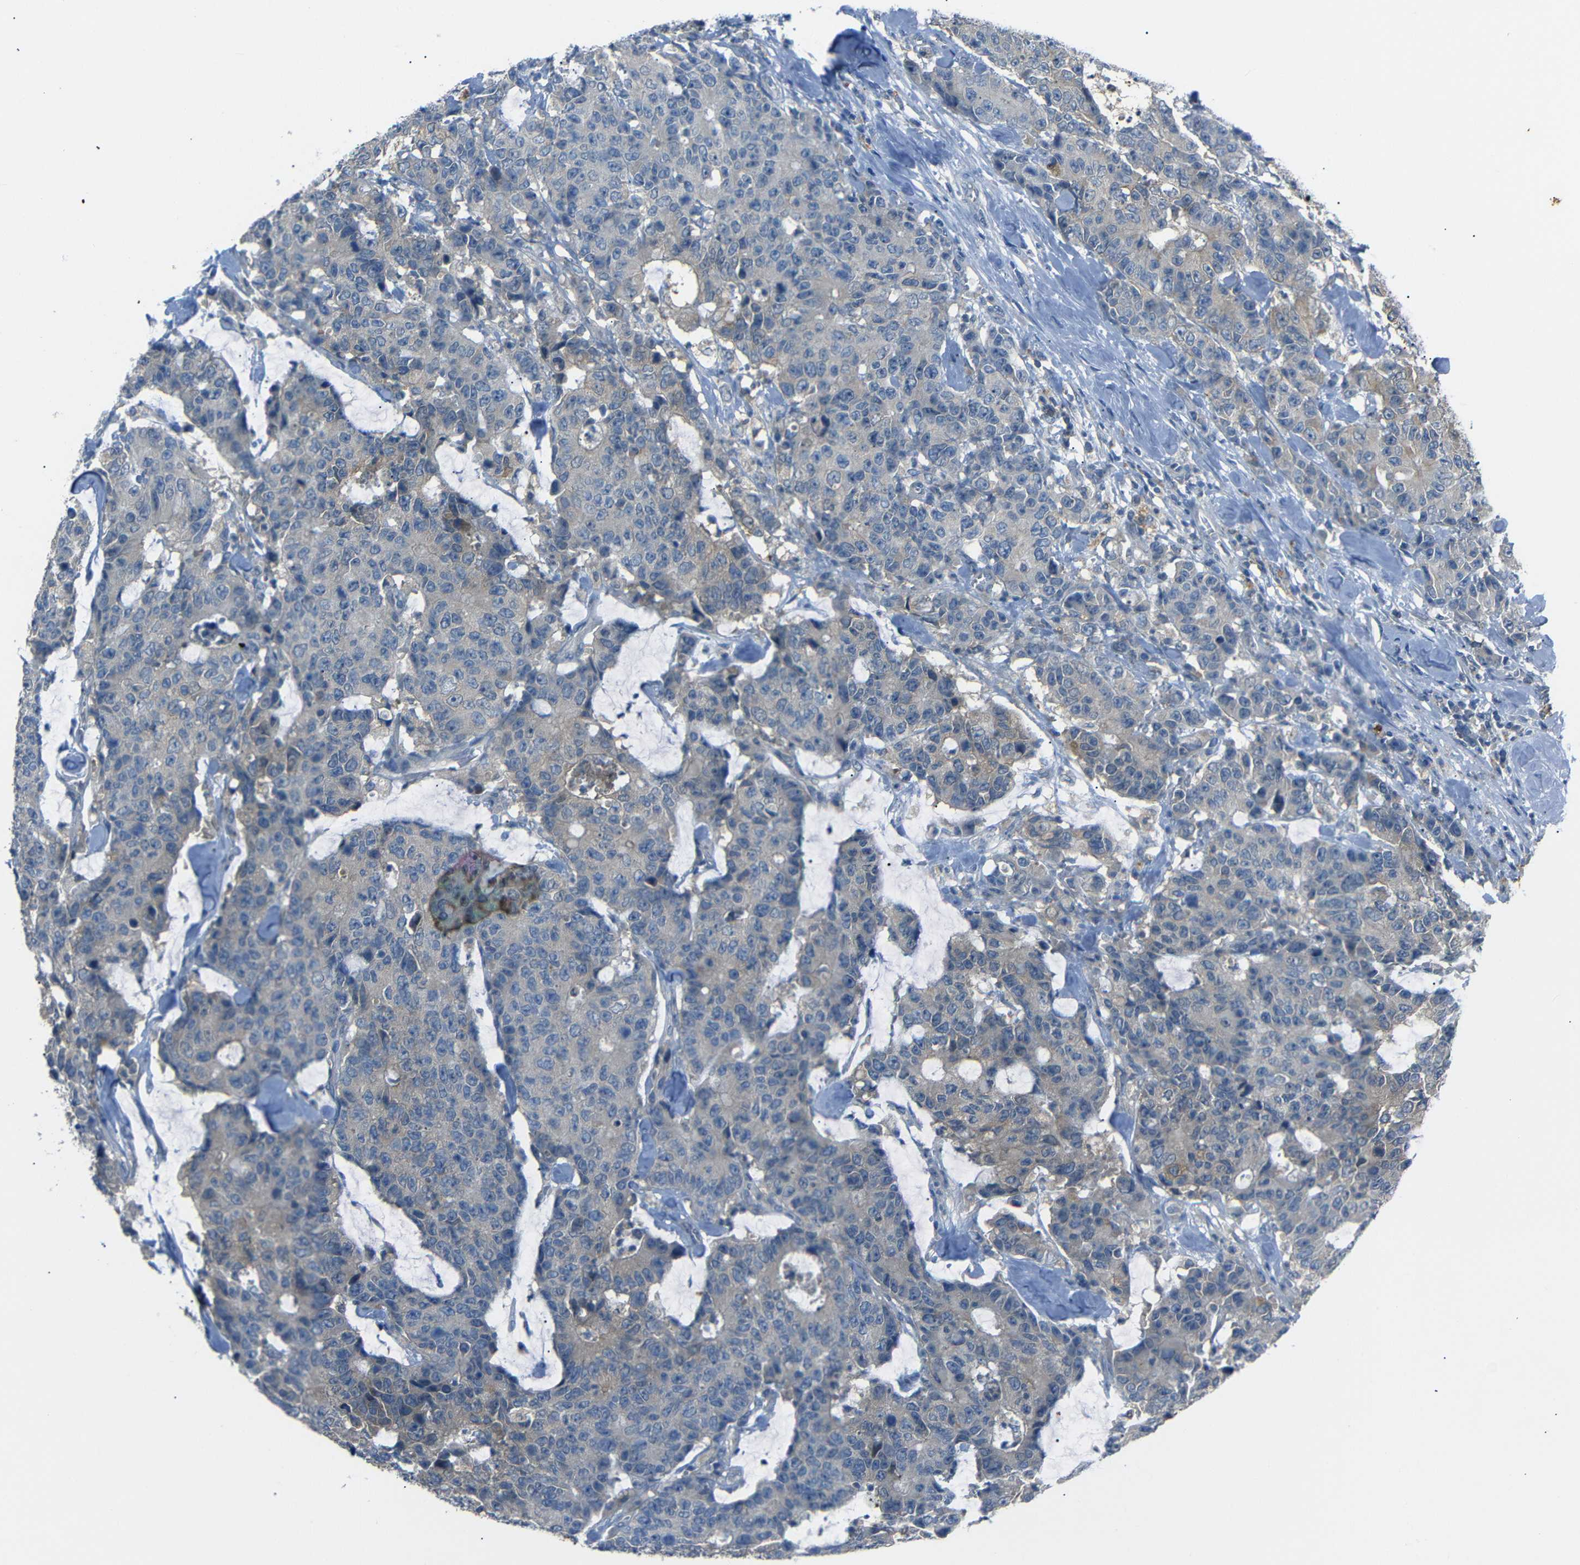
{"staining": {"intensity": "moderate", "quantity": "<25%", "location": "cytoplasmic/membranous"}, "tissue": "colorectal cancer", "cell_type": "Tumor cells", "image_type": "cancer", "snomed": [{"axis": "morphology", "description": "Adenocarcinoma, NOS"}, {"axis": "topography", "description": "Colon"}], "caption": "There is low levels of moderate cytoplasmic/membranous expression in tumor cells of colorectal cancer (adenocarcinoma), as demonstrated by immunohistochemical staining (brown color).", "gene": "C6orf89", "patient": {"sex": "female", "age": 86}}